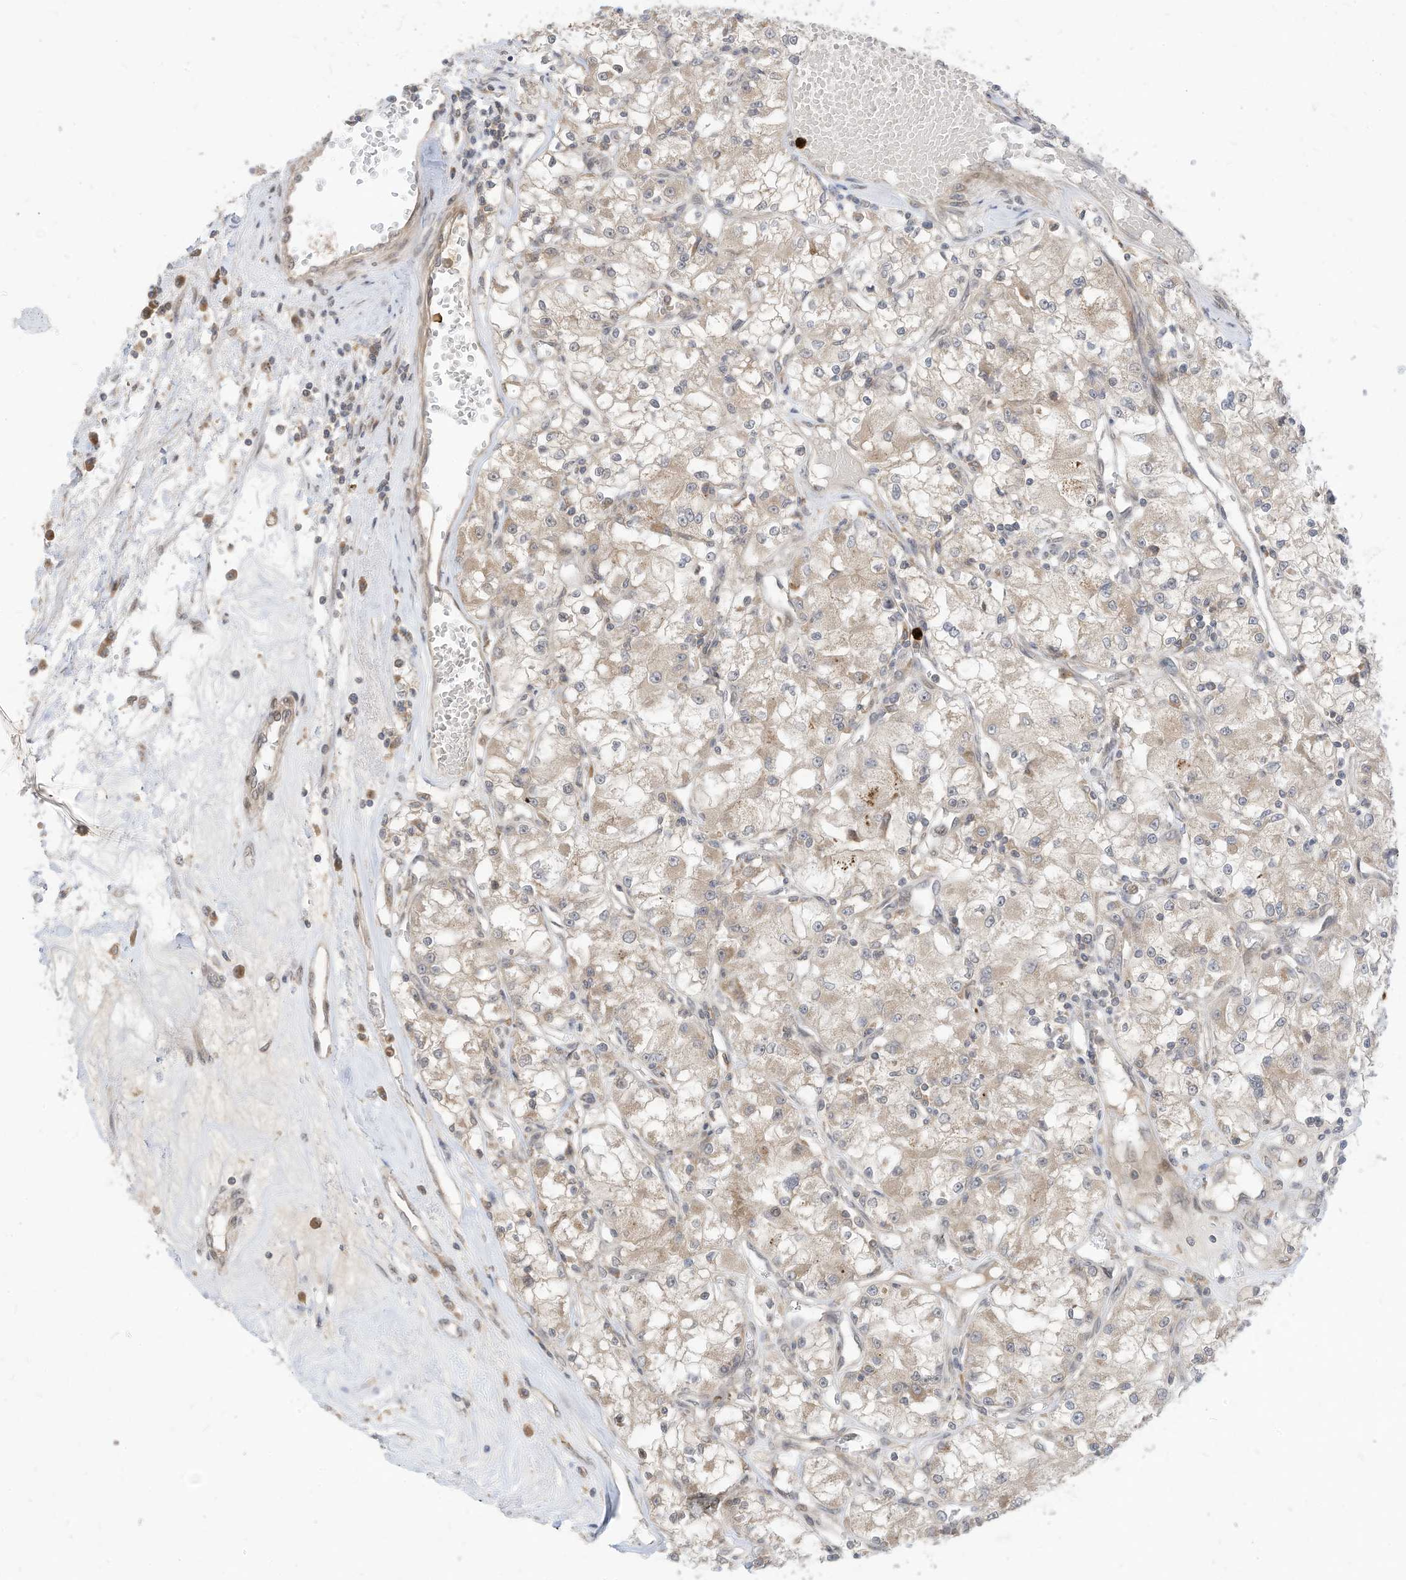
{"staining": {"intensity": "weak", "quantity": "<25%", "location": "cytoplasmic/membranous"}, "tissue": "renal cancer", "cell_type": "Tumor cells", "image_type": "cancer", "snomed": [{"axis": "morphology", "description": "Adenocarcinoma, NOS"}, {"axis": "topography", "description": "Kidney"}], "caption": "Tumor cells are negative for brown protein staining in adenocarcinoma (renal). (Brightfield microscopy of DAB (3,3'-diaminobenzidine) immunohistochemistry (IHC) at high magnification).", "gene": "CNKSR1", "patient": {"sex": "female", "age": 59}}